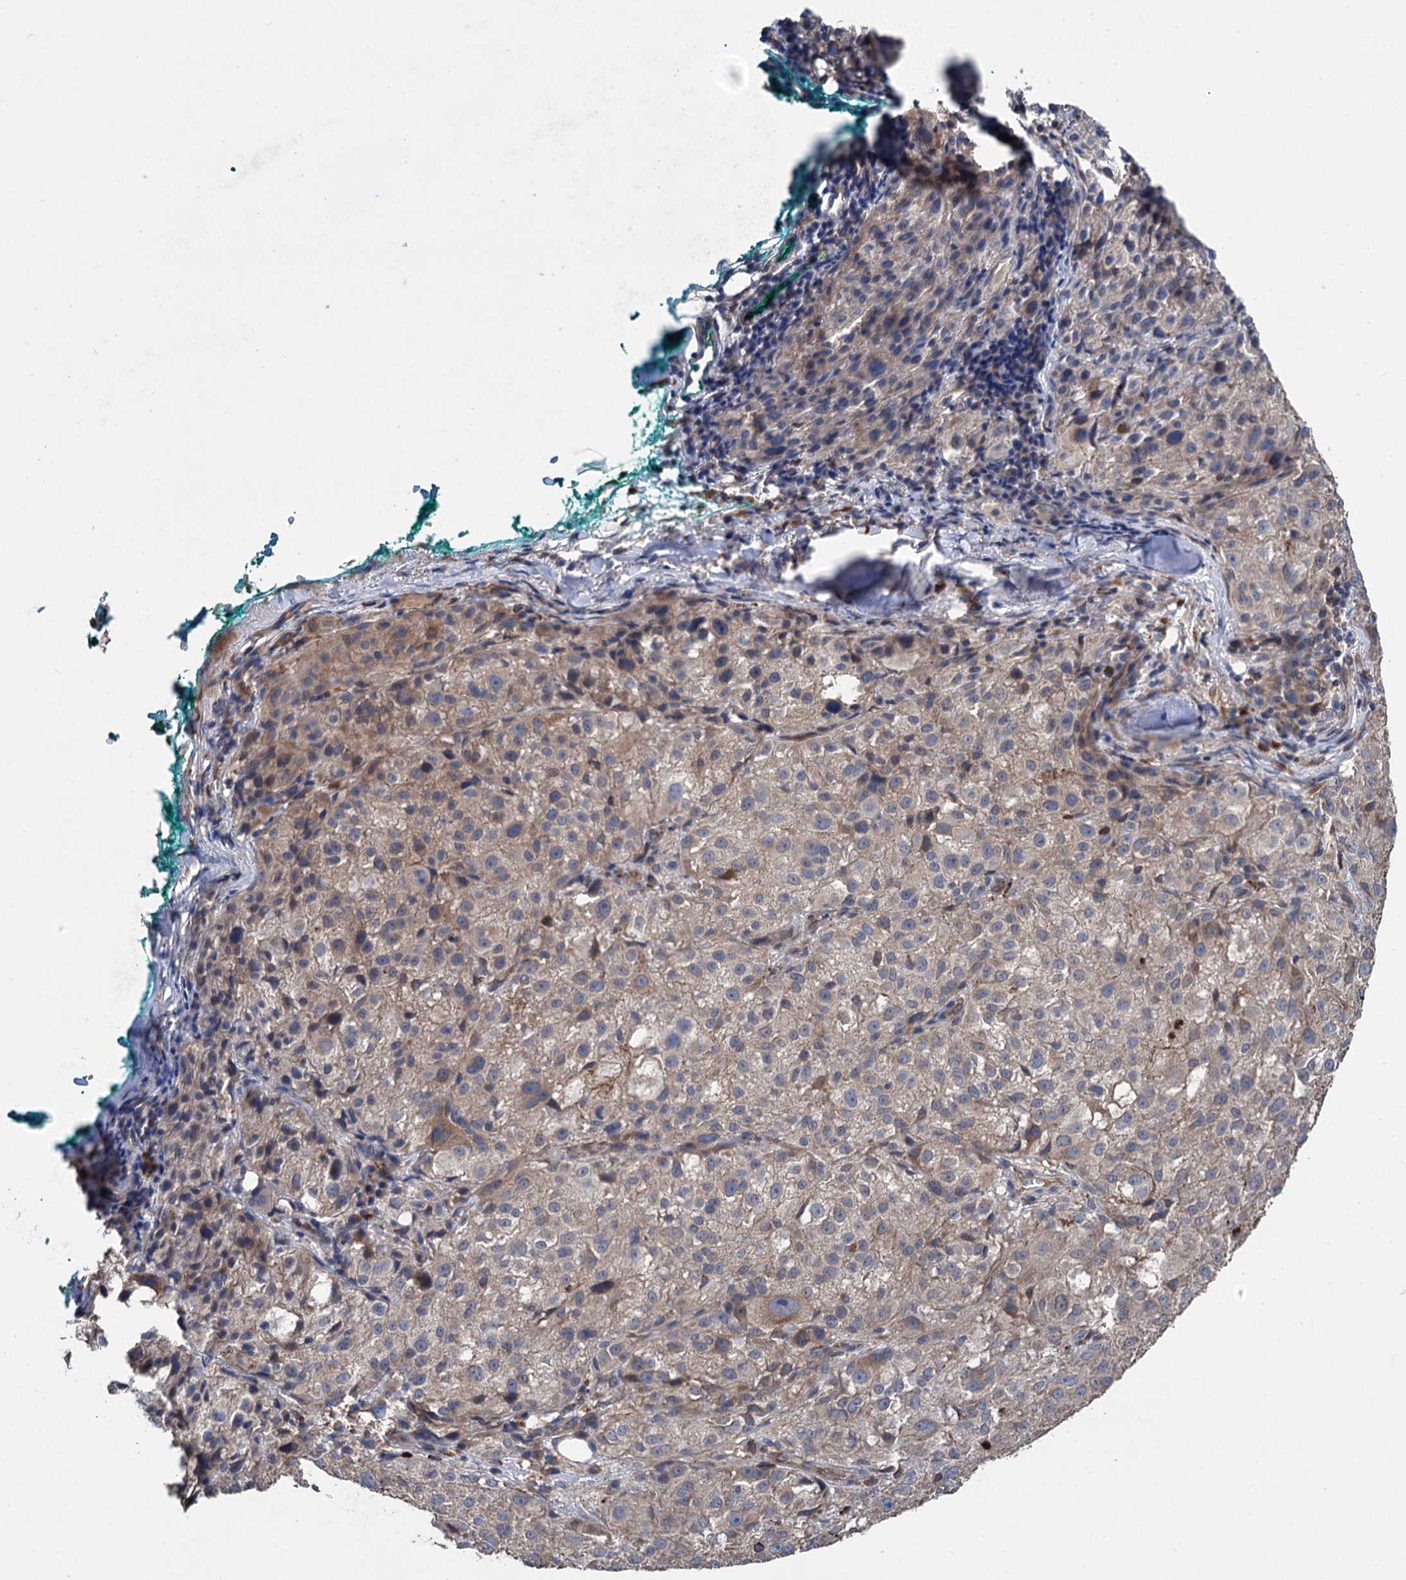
{"staining": {"intensity": "weak", "quantity": "<25%", "location": "cytoplasmic/membranous"}, "tissue": "melanoma", "cell_type": "Tumor cells", "image_type": "cancer", "snomed": [{"axis": "morphology", "description": "Necrosis, NOS"}, {"axis": "morphology", "description": "Malignant melanoma, NOS"}, {"axis": "topography", "description": "Skin"}], "caption": "Immunohistochemistry of malignant melanoma reveals no staining in tumor cells.", "gene": "STING1", "patient": {"sex": "female", "age": 87}}